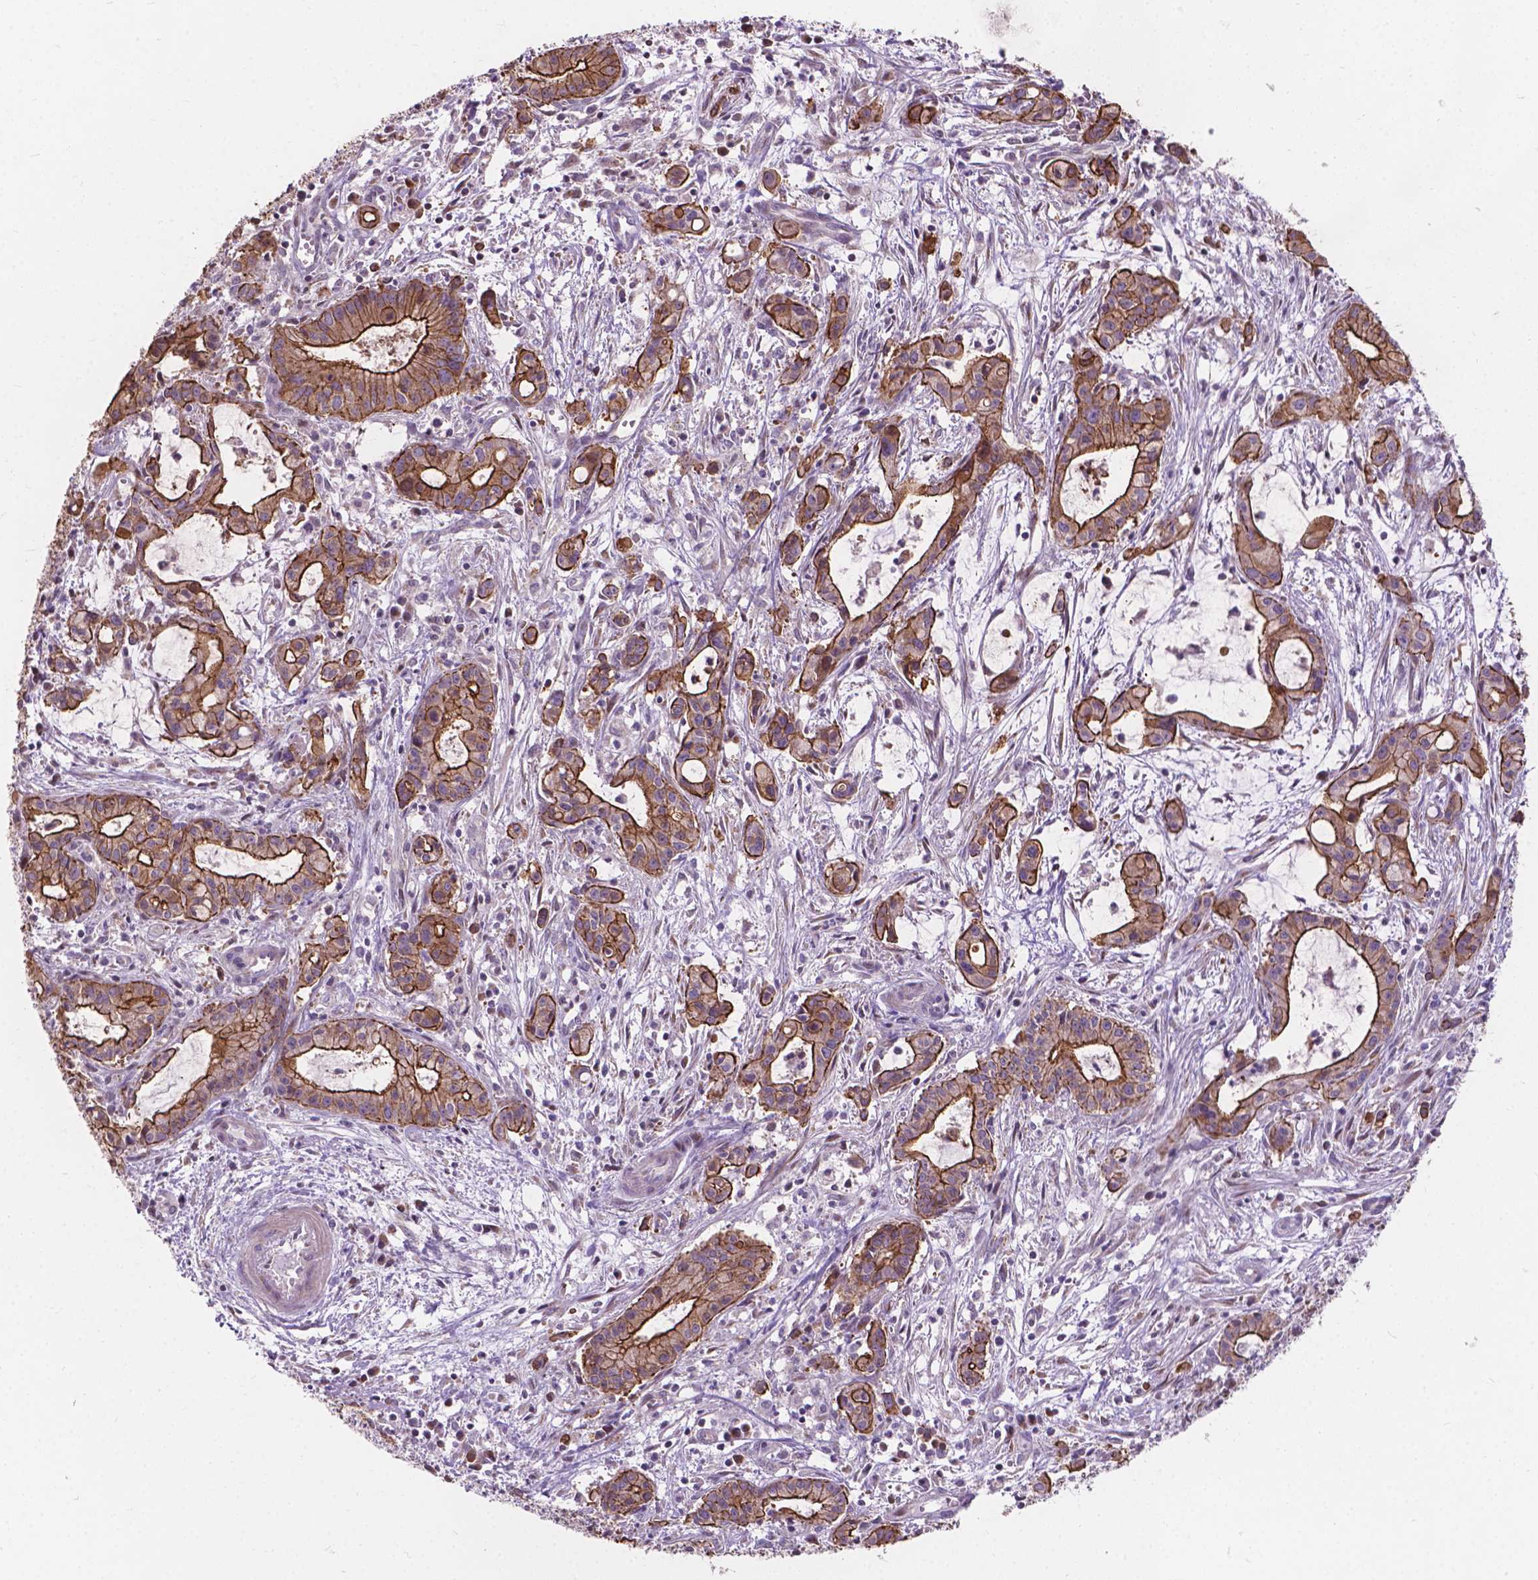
{"staining": {"intensity": "moderate", "quantity": "25%-75%", "location": "cytoplasmic/membranous"}, "tissue": "pancreatic cancer", "cell_type": "Tumor cells", "image_type": "cancer", "snomed": [{"axis": "morphology", "description": "Adenocarcinoma, NOS"}, {"axis": "topography", "description": "Pancreas"}], "caption": "Tumor cells show medium levels of moderate cytoplasmic/membranous staining in approximately 25%-75% of cells in human pancreatic cancer (adenocarcinoma).", "gene": "MYH14", "patient": {"sex": "male", "age": 48}}